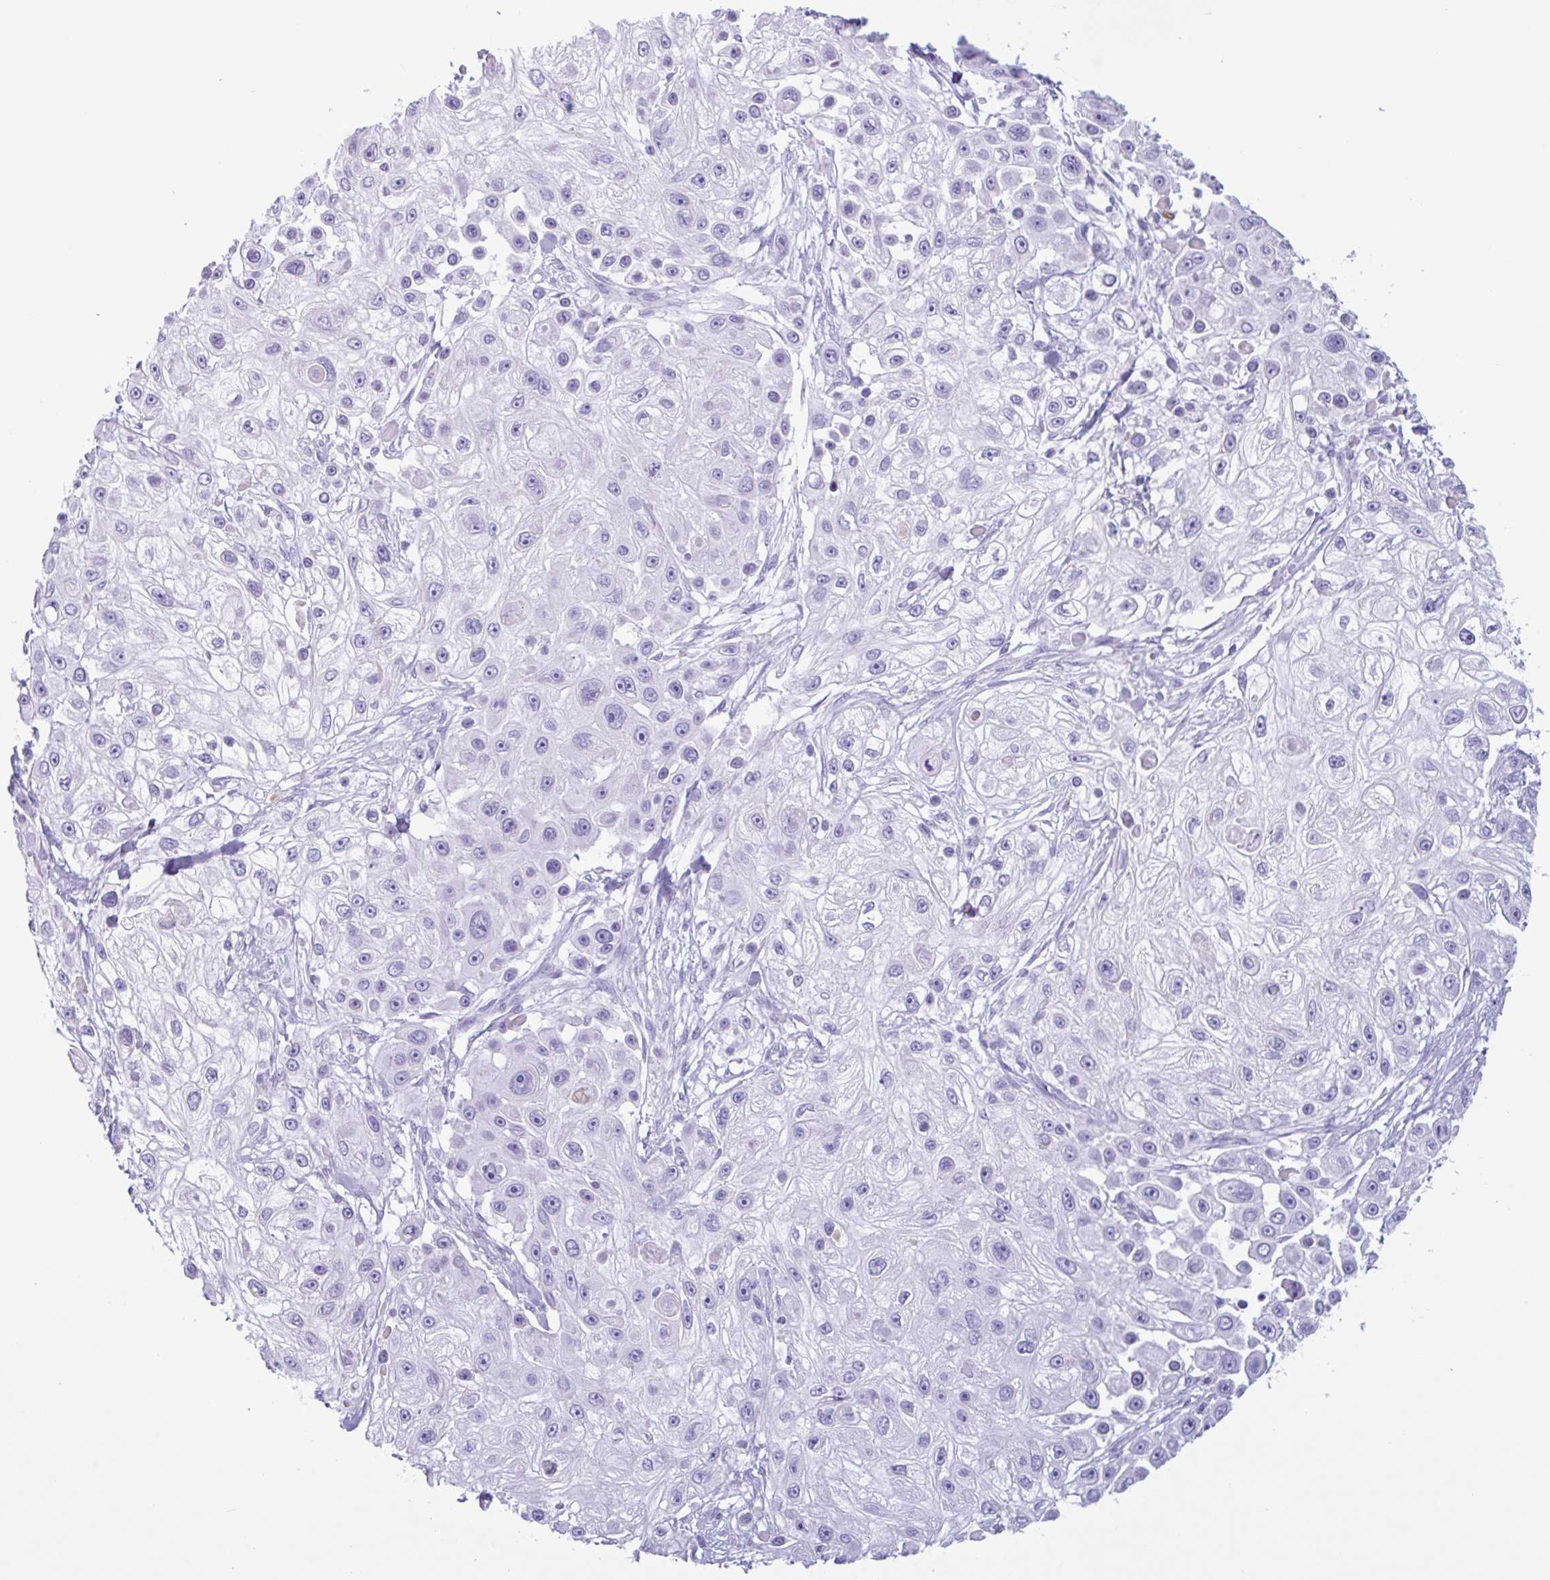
{"staining": {"intensity": "negative", "quantity": "none", "location": "none"}, "tissue": "skin cancer", "cell_type": "Tumor cells", "image_type": "cancer", "snomed": [{"axis": "morphology", "description": "Squamous cell carcinoma, NOS"}, {"axis": "topography", "description": "Skin"}], "caption": "High power microscopy micrograph of an immunohistochemistry image of skin squamous cell carcinoma, revealing no significant staining in tumor cells.", "gene": "CTSE", "patient": {"sex": "male", "age": 67}}